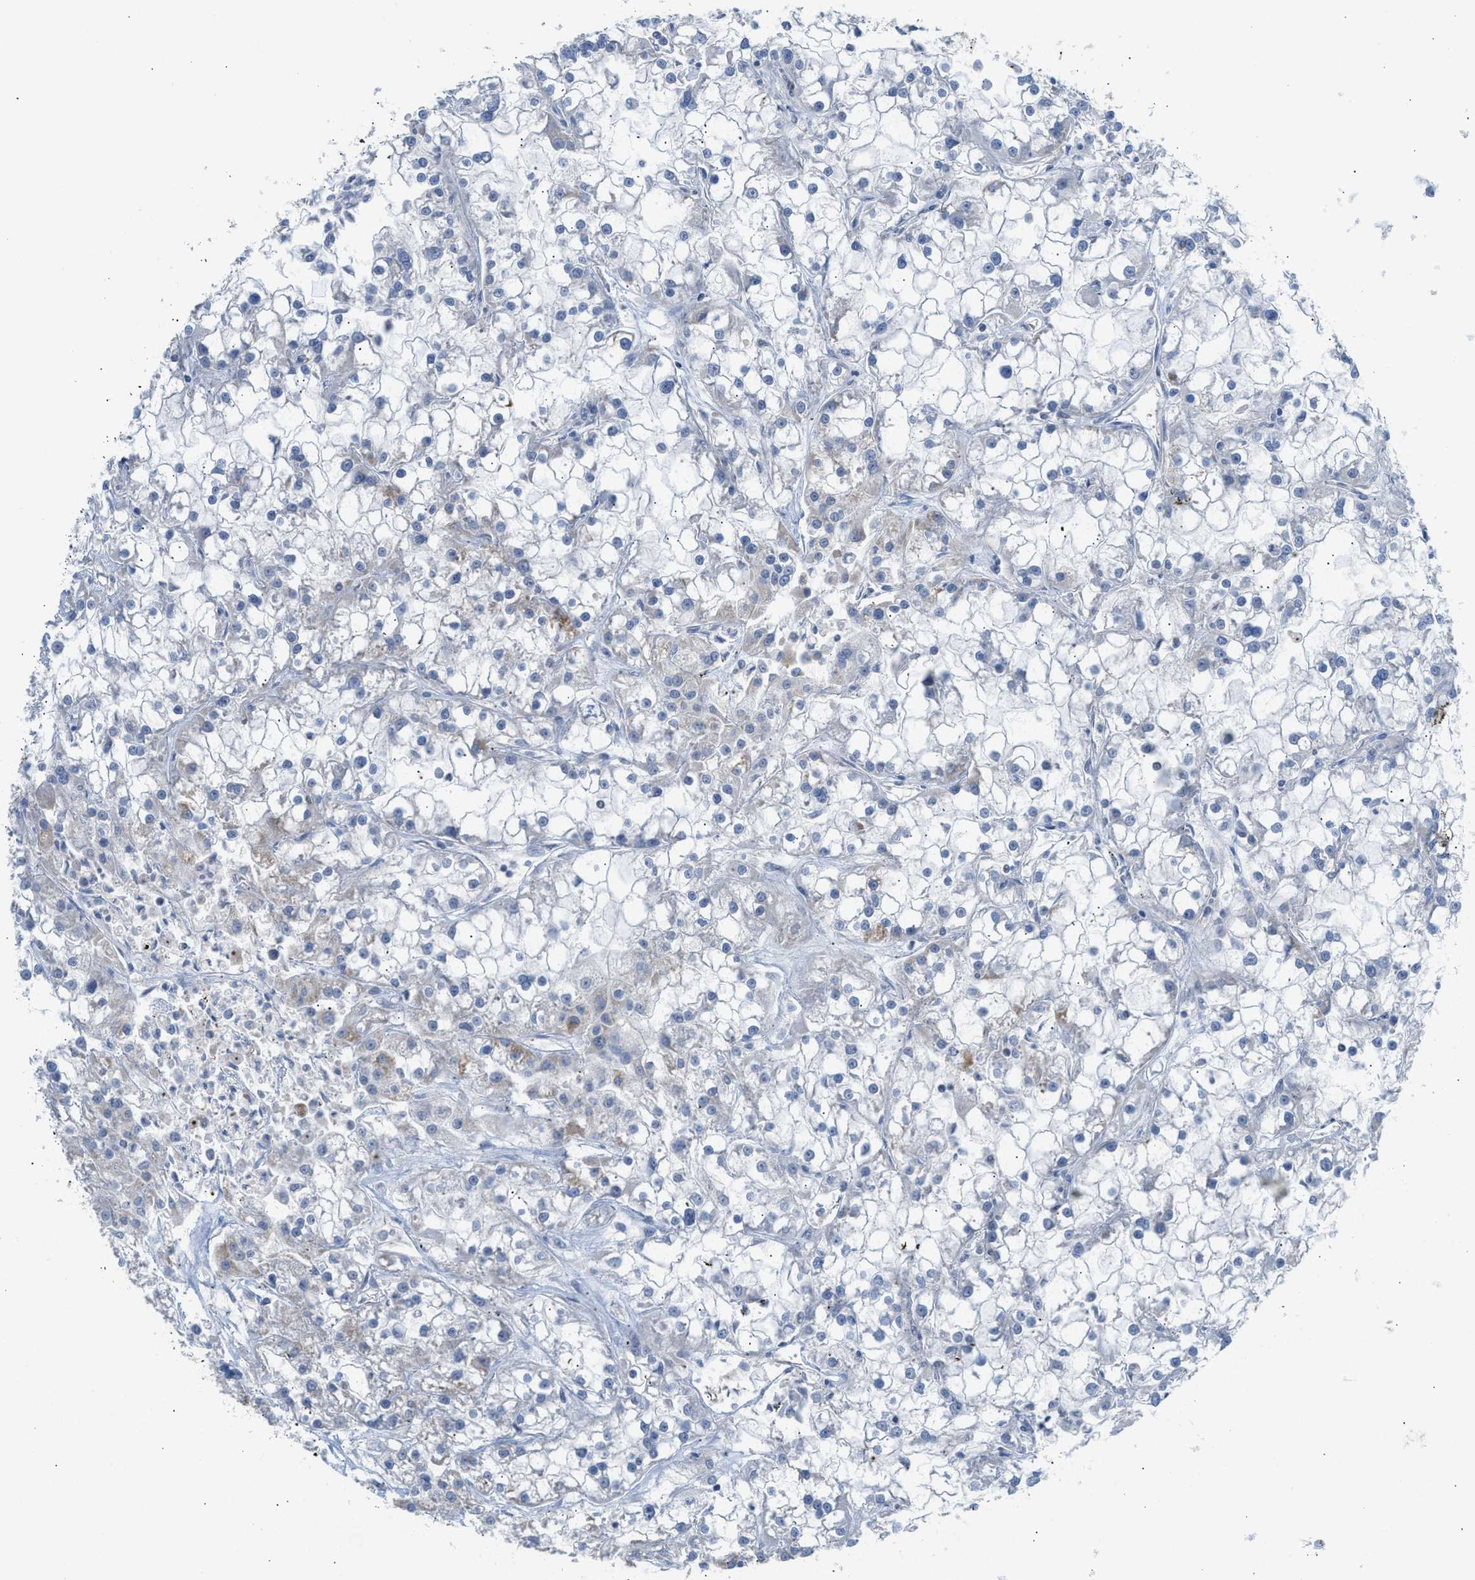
{"staining": {"intensity": "negative", "quantity": "none", "location": "none"}, "tissue": "renal cancer", "cell_type": "Tumor cells", "image_type": "cancer", "snomed": [{"axis": "morphology", "description": "Adenocarcinoma, NOS"}, {"axis": "topography", "description": "Kidney"}], "caption": "Renal adenocarcinoma was stained to show a protein in brown. There is no significant positivity in tumor cells.", "gene": "GOT2", "patient": {"sex": "female", "age": 52}}